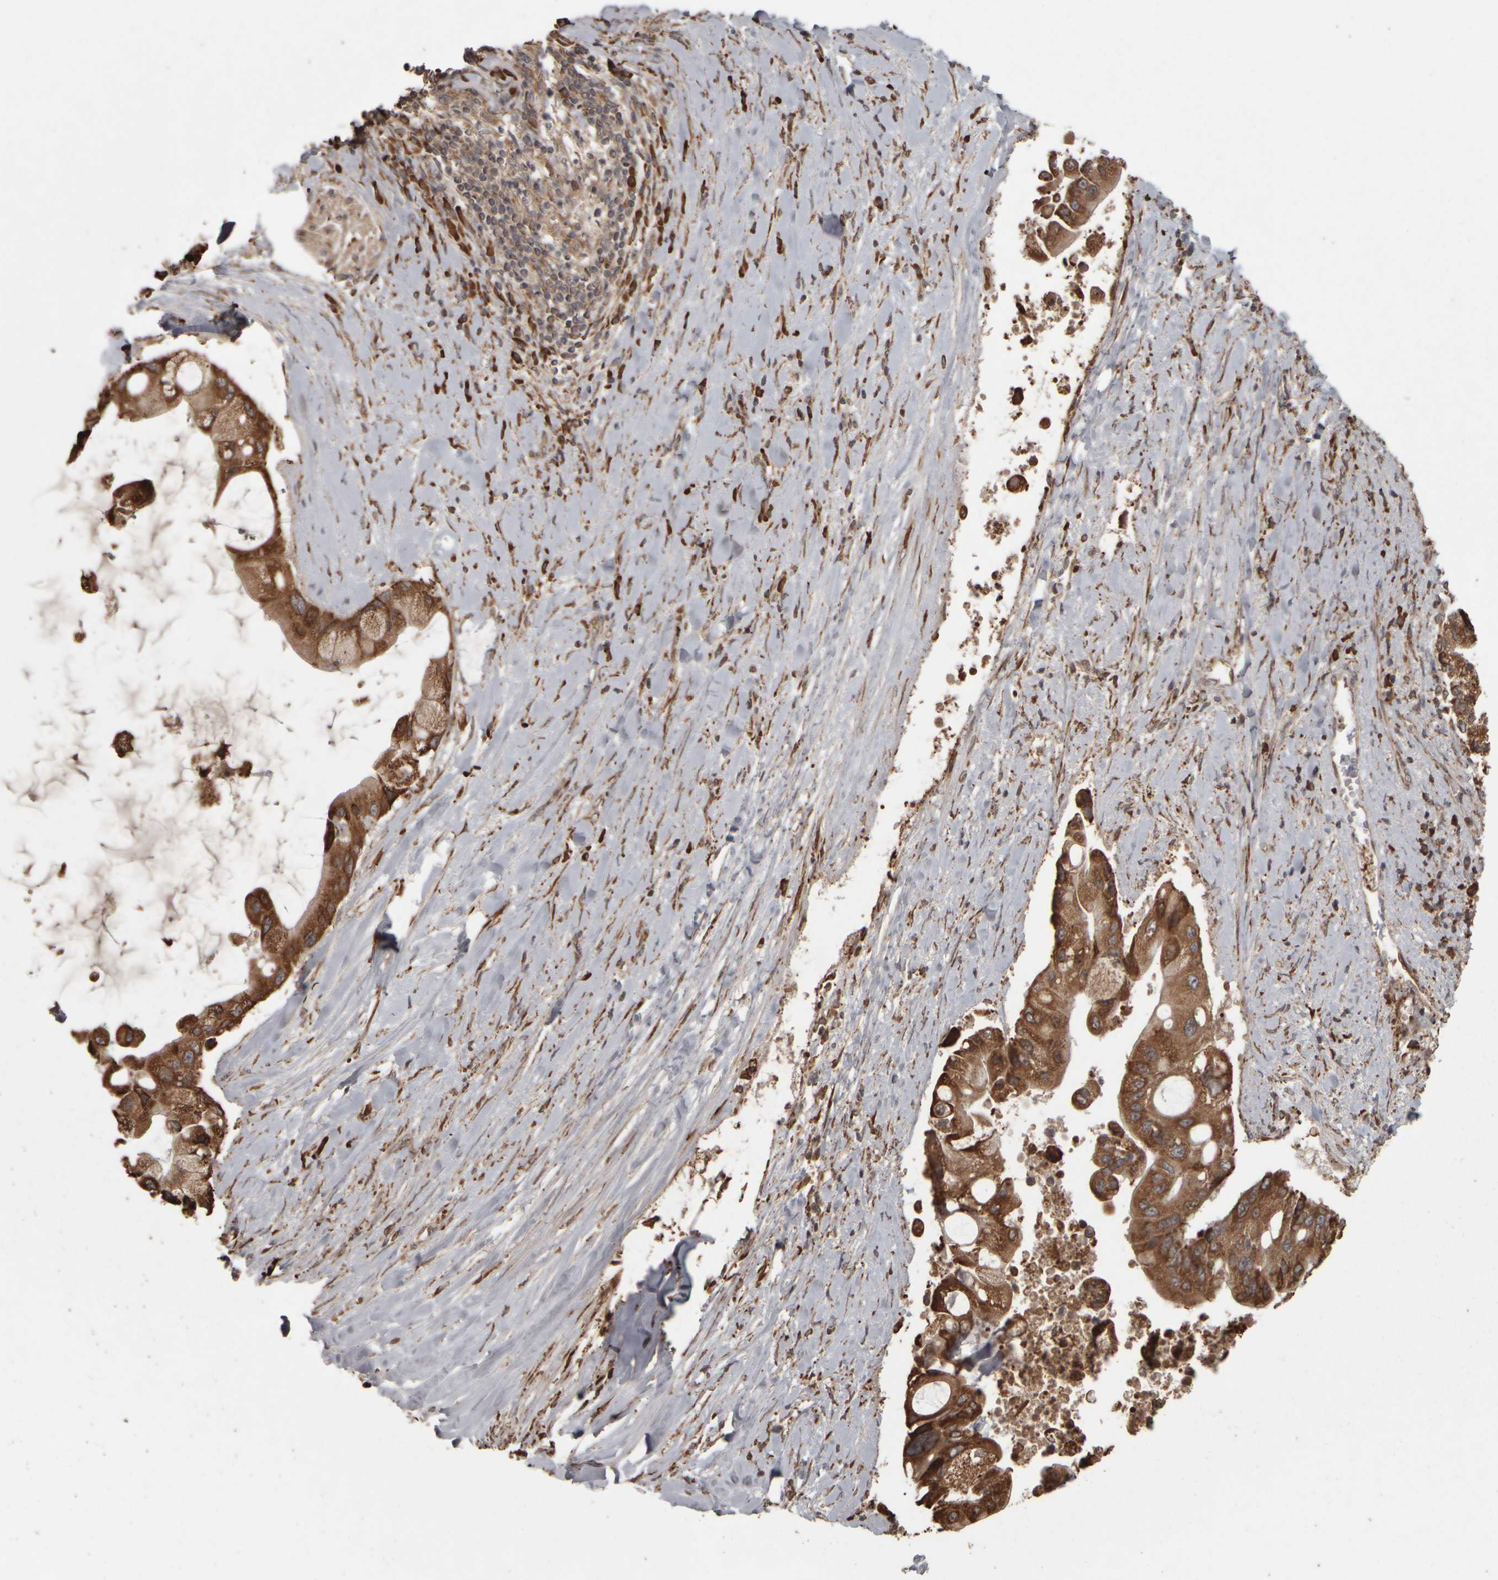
{"staining": {"intensity": "strong", "quantity": ">75%", "location": "cytoplasmic/membranous"}, "tissue": "liver cancer", "cell_type": "Tumor cells", "image_type": "cancer", "snomed": [{"axis": "morphology", "description": "Cholangiocarcinoma"}, {"axis": "topography", "description": "Liver"}], "caption": "Protein analysis of cholangiocarcinoma (liver) tissue exhibits strong cytoplasmic/membranous positivity in approximately >75% of tumor cells.", "gene": "AGBL3", "patient": {"sex": "male", "age": 50}}